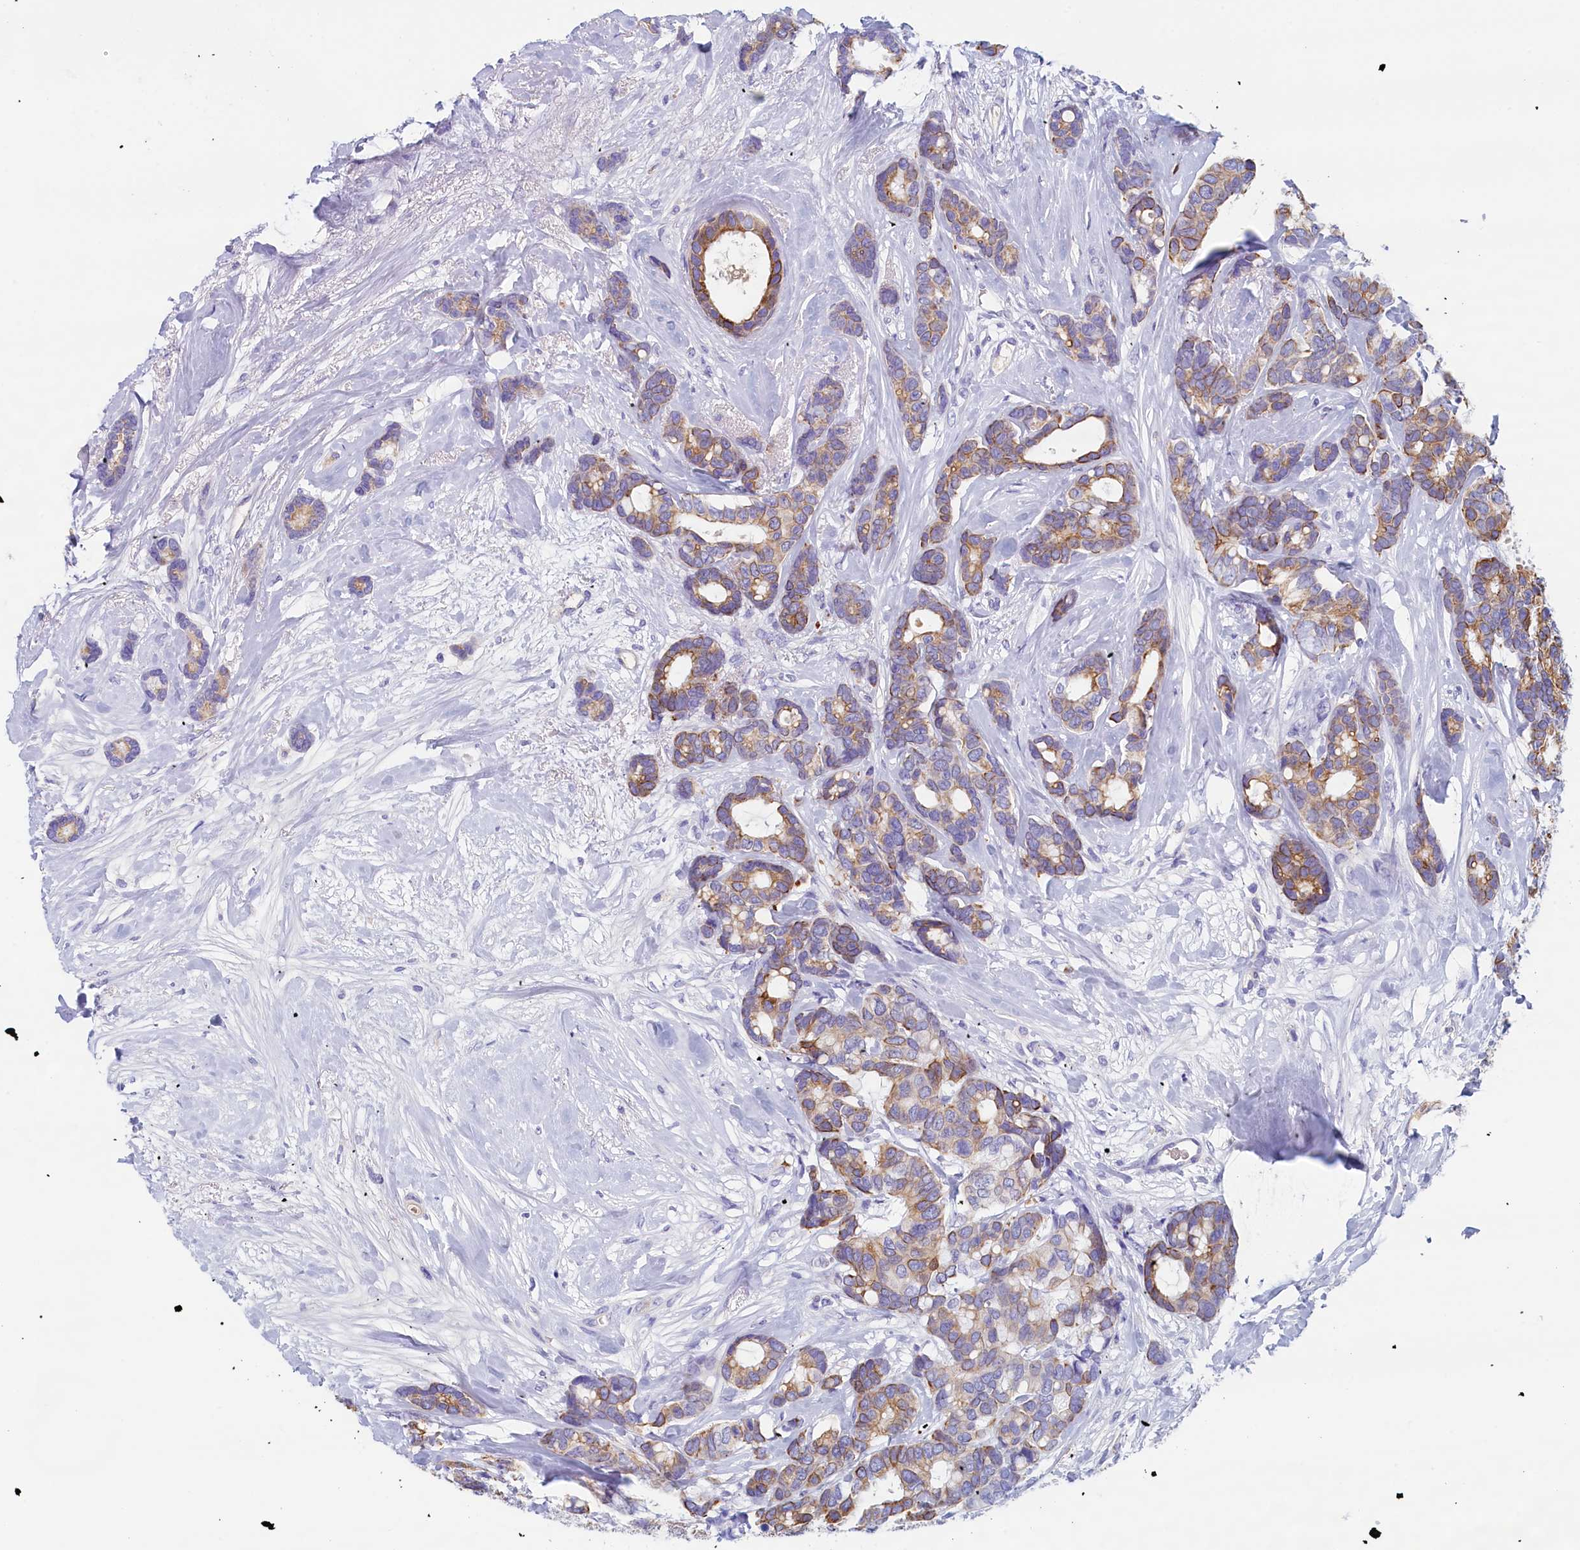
{"staining": {"intensity": "moderate", "quantity": "25%-75%", "location": "cytoplasmic/membranous"}, "tissue": "breast cancer", "cell_type": "Tumor cells", "image_type": "cancer", "snomed": [{"axis": "morphology", "description": "Duct carcinoma"}, {"axis": "topography", "description": "Breast"}], "caption": "DAB immunohistochemical staining of intraductal carcinoma (breast) reveals moderate cytoplasmic/membranous protein positivity in approximately 25%-75% of tumor cells. The staining was performed using DAB, with brown indicating positive protein expression. Nuclei are stained blue with hematoxylin.", "gene": "GUCA1C", "patient": {"sex": "female", "age": 87}}